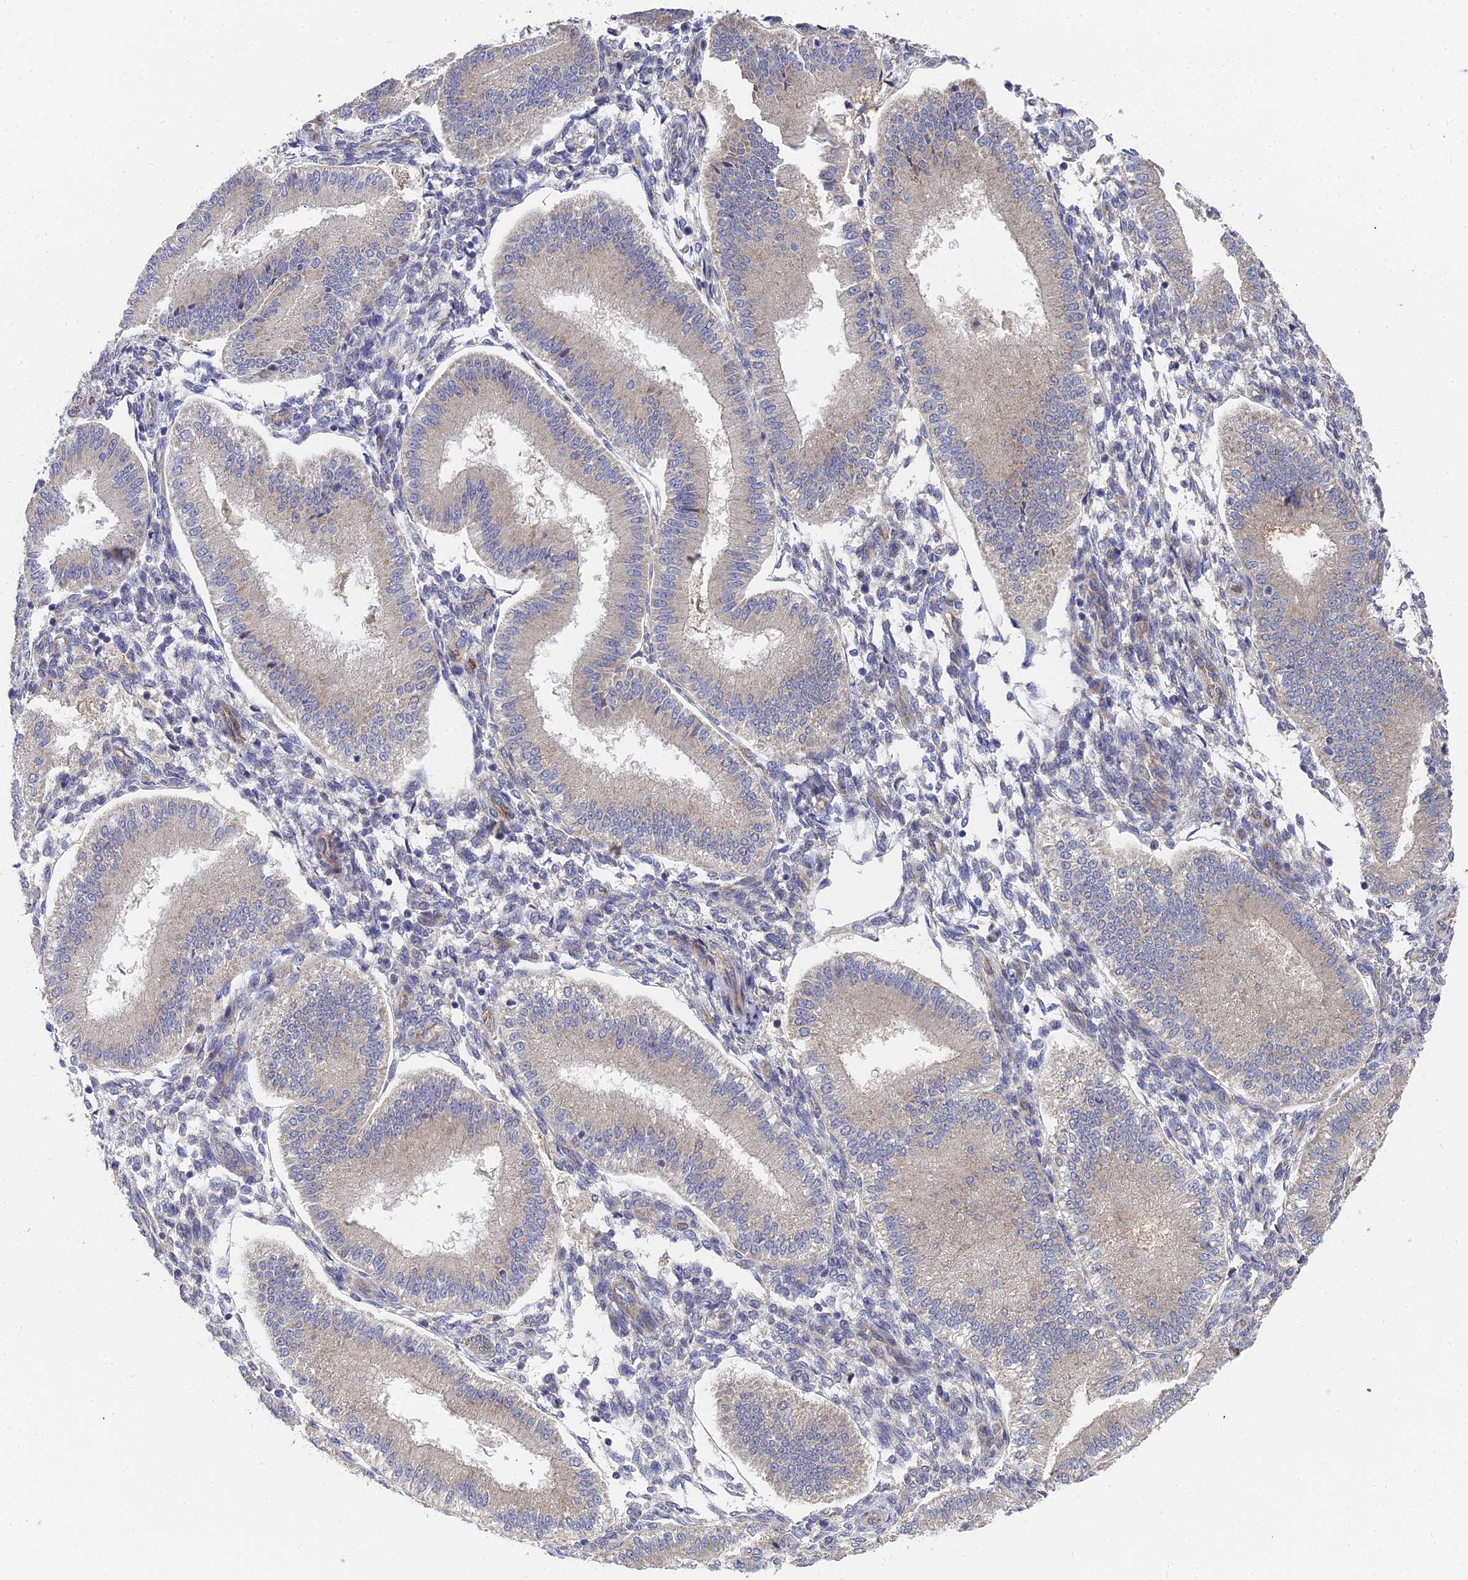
{"staining": {"intensity": "negative", "quantity": "none", "location": "none"}, "tissue": "endometrium", "cell_type": "Cells in endometrial stroma", "image_type": "normal", "snomed": [{"axis": "morphology", "description": "Normal tissue, NOS"}, {"axis": "topography", "description": "Endometrium"}], "caption": "A high-resolution micrograph shows IHC staining of normal endometrium, which shows no significant staining in cells in endometrial stroma.", "gene": "RDX", "patient": {"sex": "female", "age": 39}}